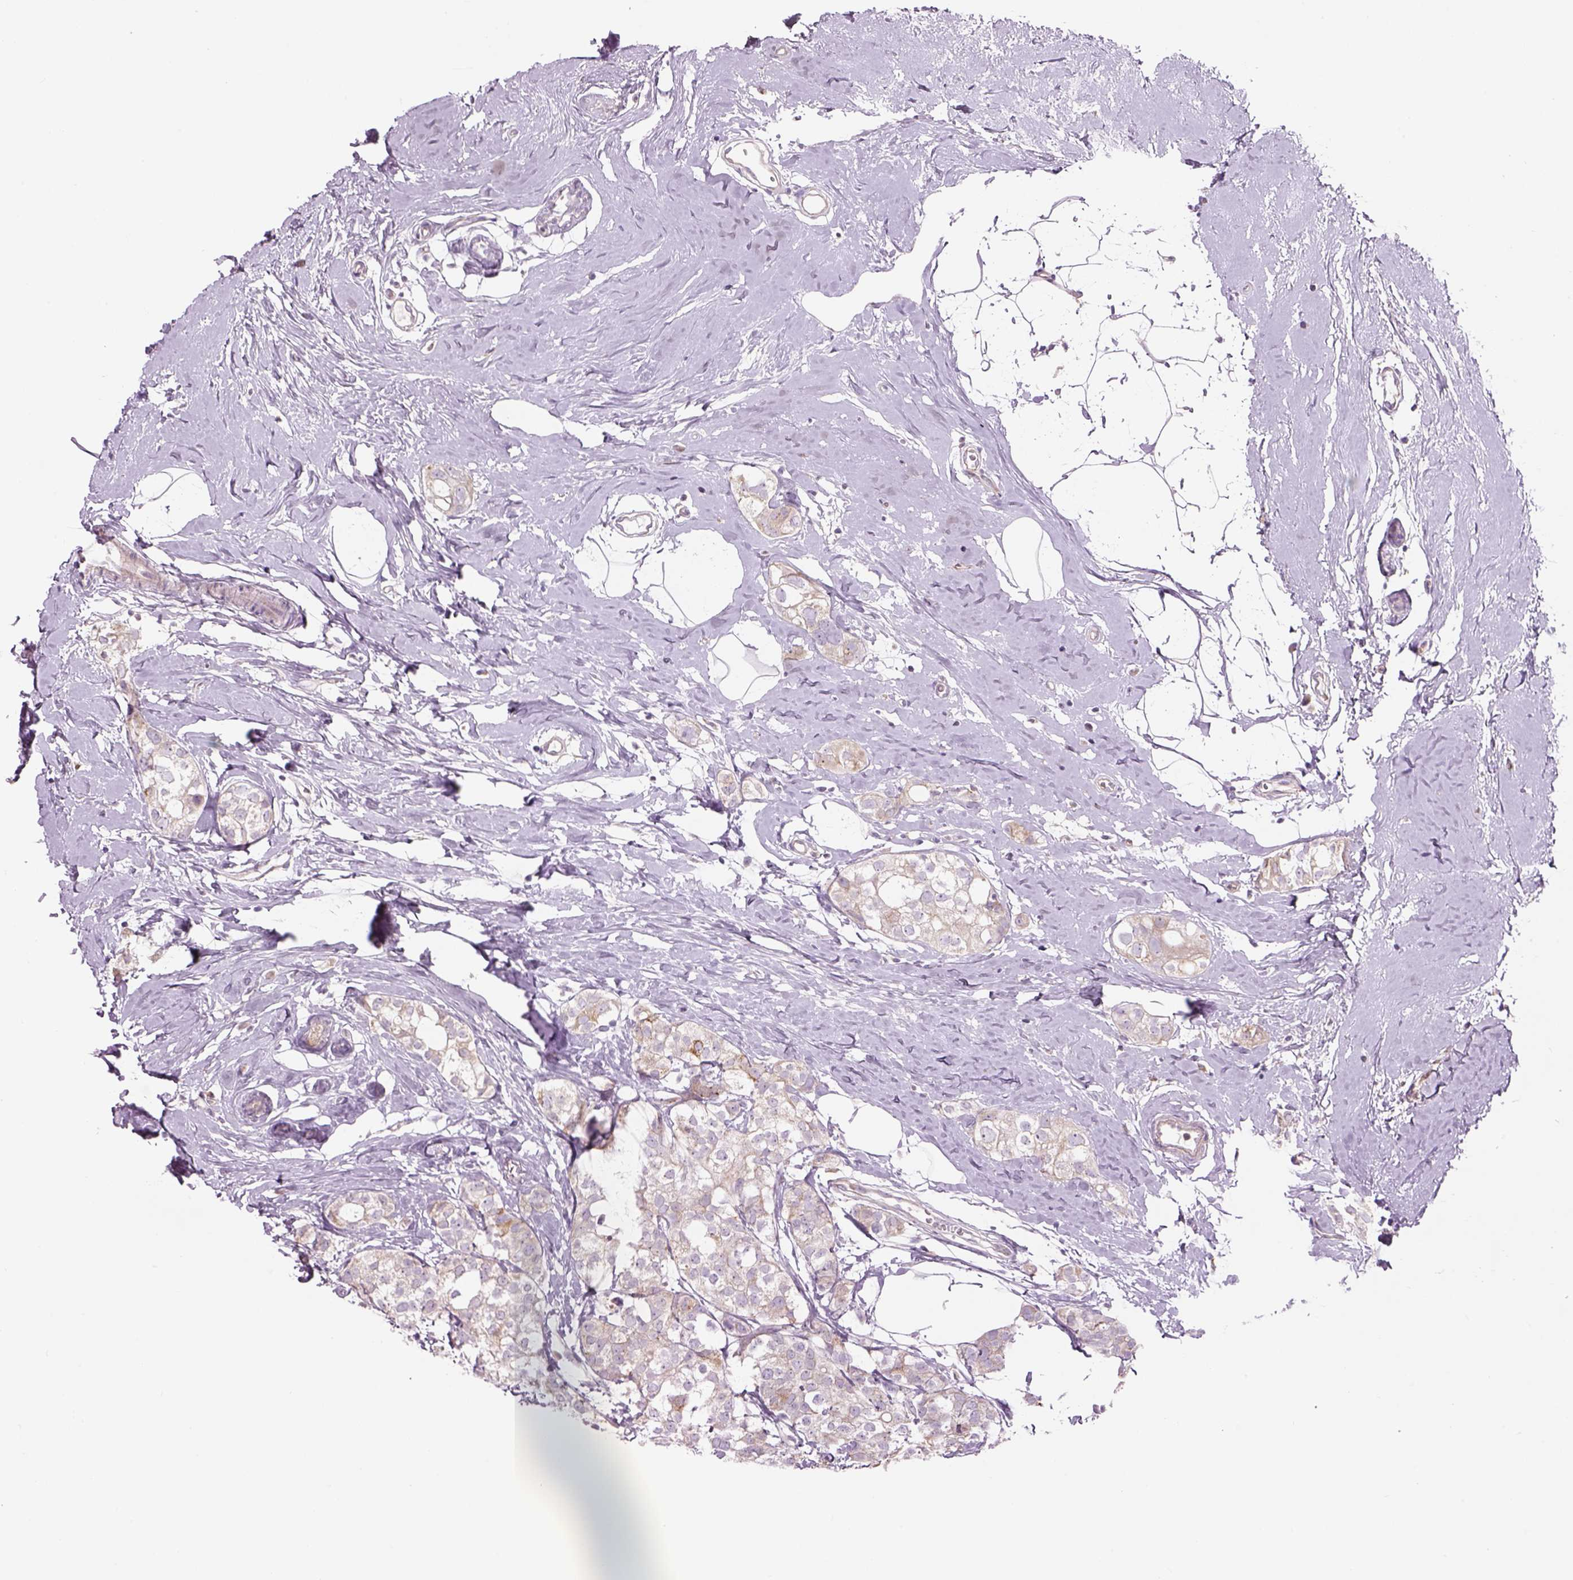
{"staining": {"intensity": "weak", "quantity": "25%-75%", "location": "cytoplasmic/membranous"}, "tissue": "breast cancer", "cell_type": "Tumor cells", "image_type": "cancer", "snomed": [{"axis": "morphology", "description": "Duct carcinoma"}, {"axis": "topography", "description": "Breast"}], "caption": "Immunohistochemical staining of human breast cancer (infiltrating ductal carcinoma) reveals weak cytoplasmic/membranous protein staining in about 25%-75% of tumor cells.", "gene": "IFT52", "patient": {"sex": "female", "age": 40}}